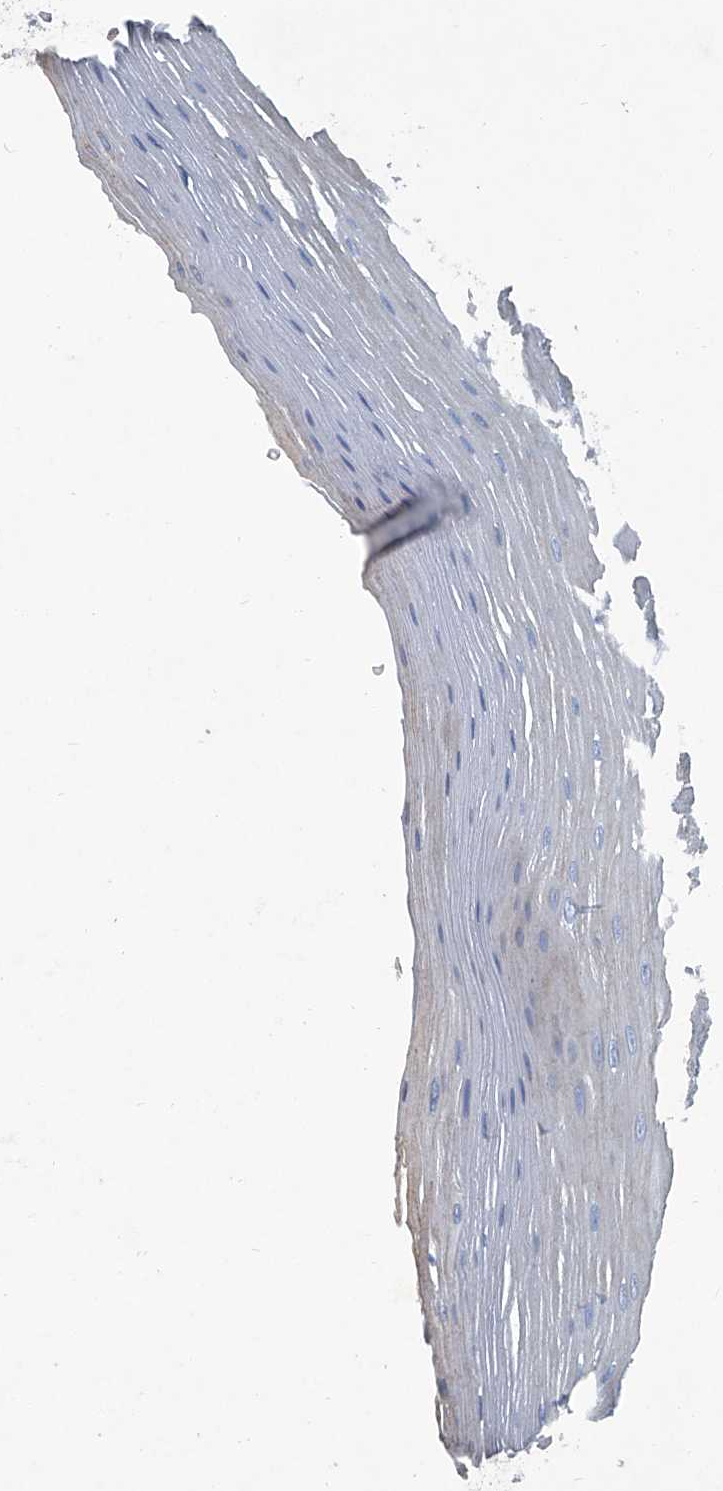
{"staining": {"intensity": "moderate", "quantity": "<25%", "location": "cytoplasmic/membranous"}, "tissue": "esophagus", "cell_type": "Squamous epithelial cells", "image_type": "normal", "snomed": [{"axis": "morphology", "description": "Normal tissue, NOS"}, {"axis": "topography", "description": "Esophagus"}], "caption": "This photomicrograph demonstrates immunohistochemistry staining of normal esophagus, with low moderate cytoplasmic/membranous positivity in about <25% of squamous epithelial cells.", "gene": "PIGH", "patient": {"sex": "male", "age": 62}}